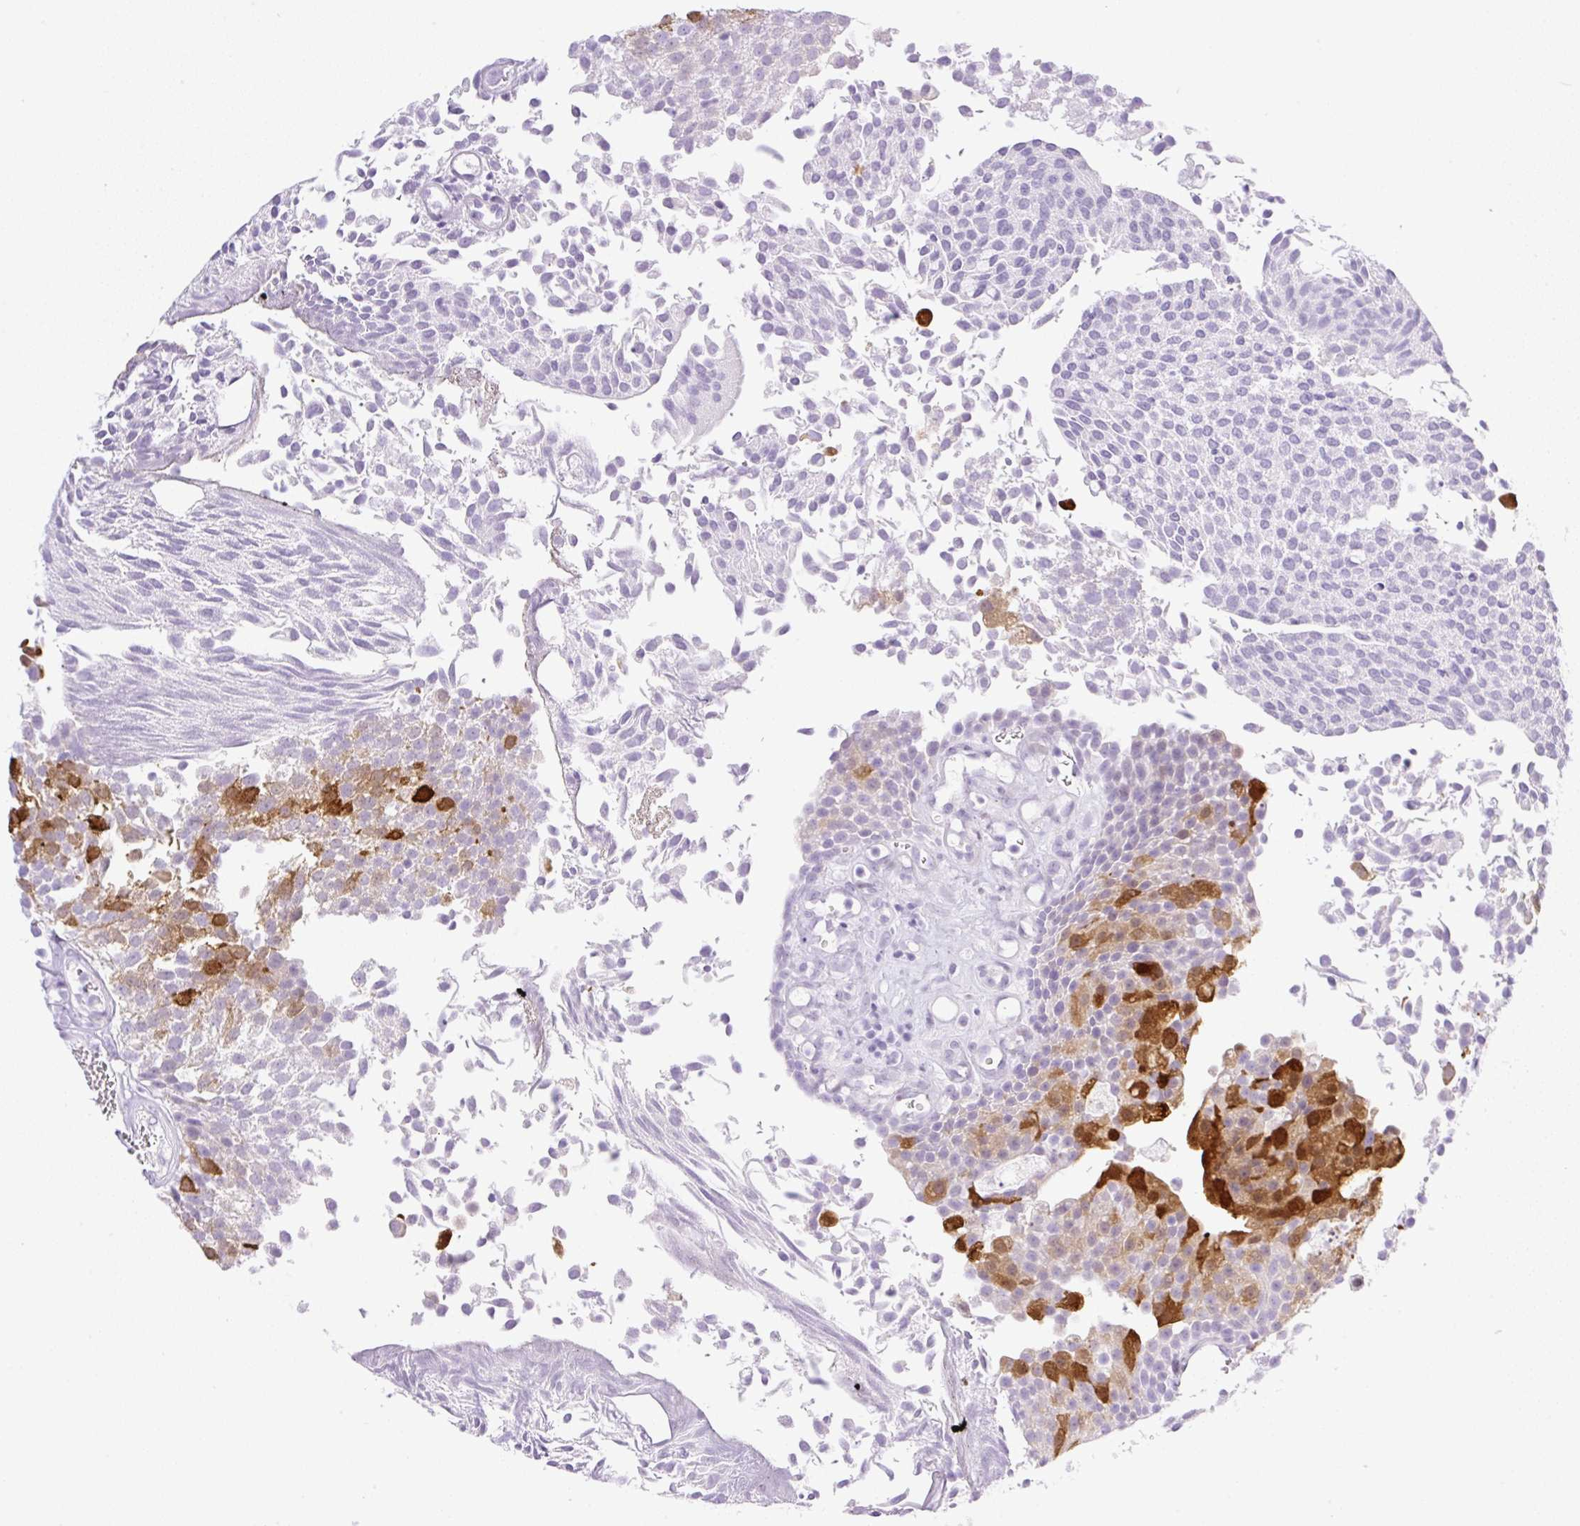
{"staining": {"intensity": "strong", "quantity": "<25%", "location": "cytoplasmic/membranous"}, "tissue": "urothelial cancer", "cell_type": "Tumor cells", "image_type": "cancer", "snomed": [{"axis": "morphology", "description": "Urothelial carcinoma, Low grade"}, {"axis": "topography", "description": "Urinary bladder"}], "caption": "Urothelial carcinoma (low-grade) stained with DAB immunohistochemistry (IHC) reveals medium levels of strong cytoplasmic/membranous positivity in about <25% of tumor cells.", "gene": "SPRR4", "patient": {"sex": "female", "age": 79}}